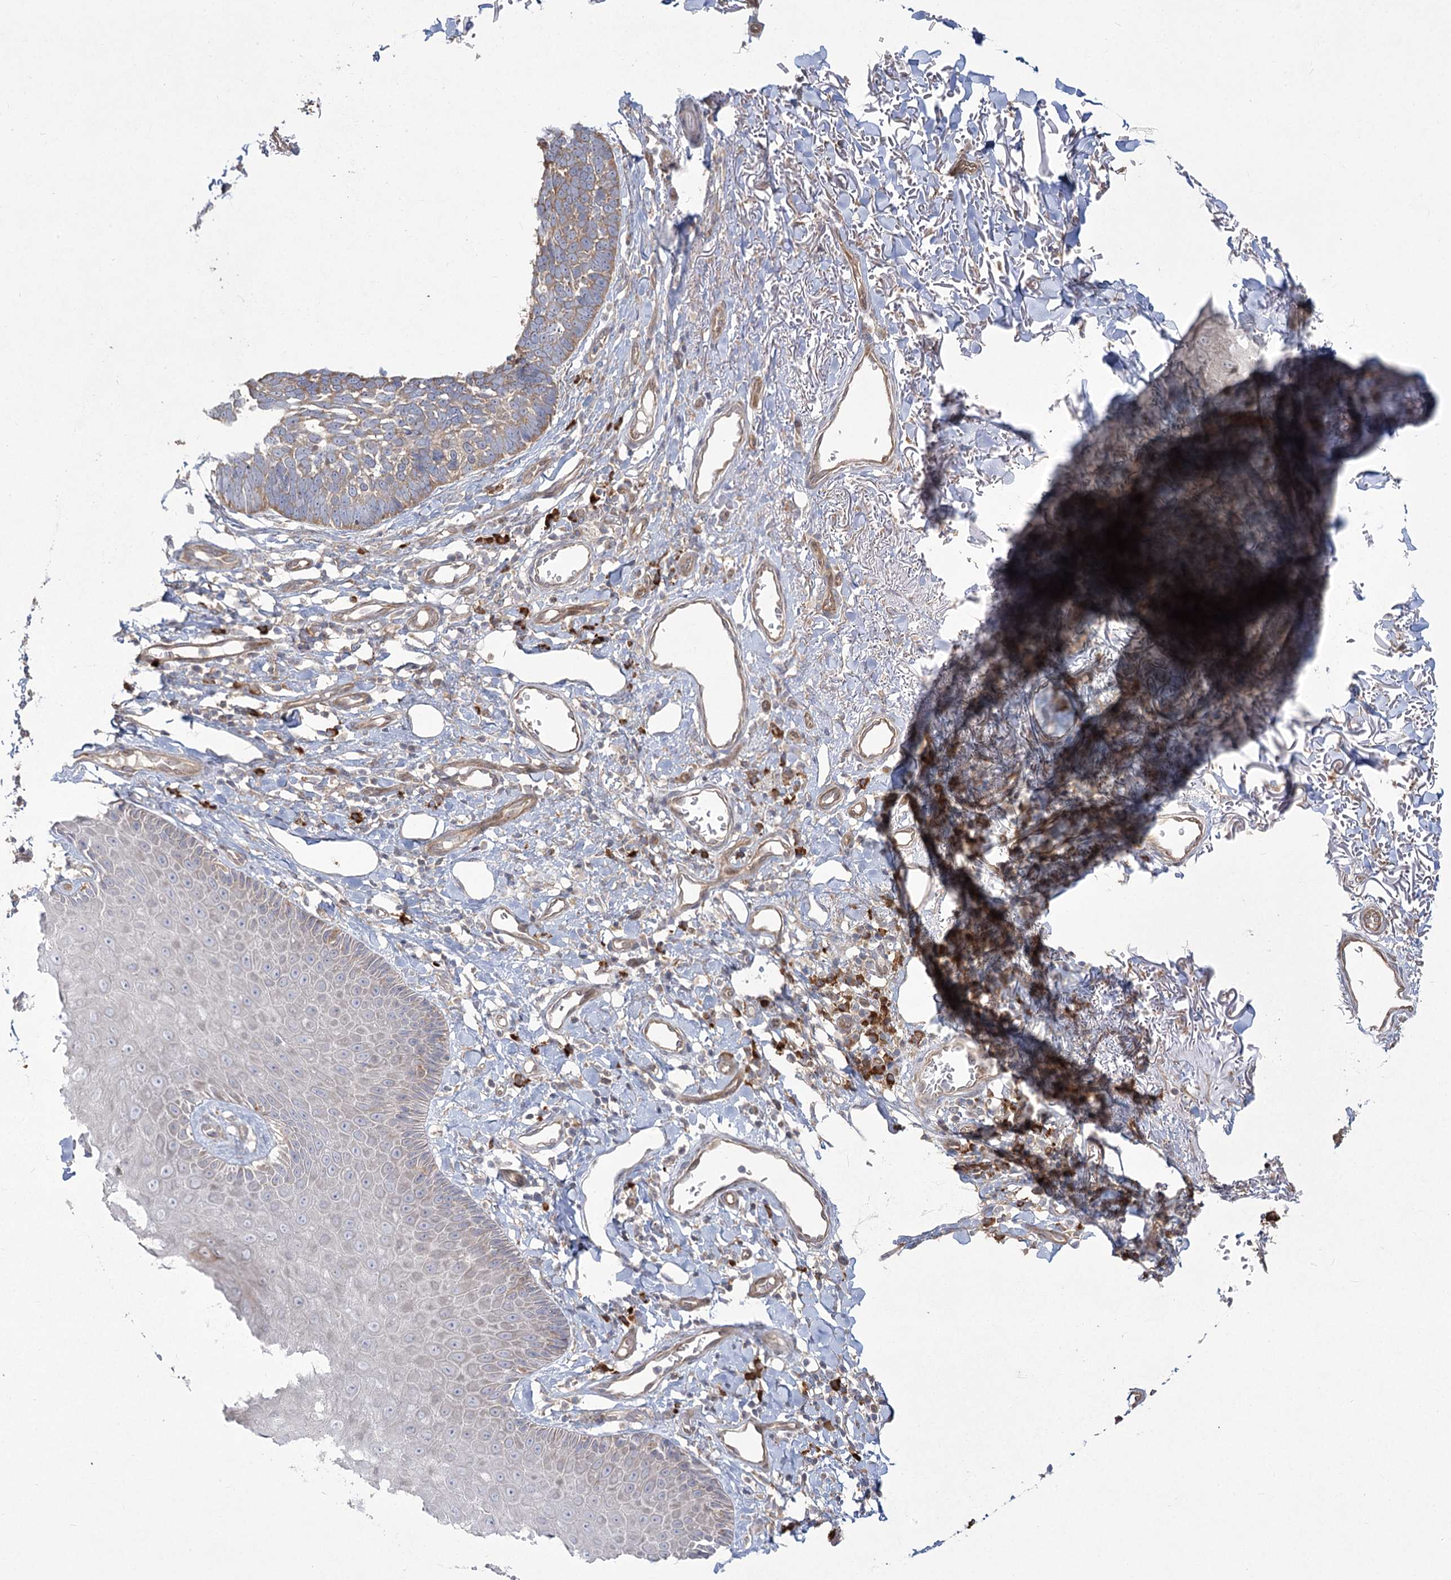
{"staining": {"intensity": "weak", "quantity": ">75%", "location": "cytoplasmic/membranous,nuclear"}, "tissue": "skin cancer", "cell_type": "Tumor cells", "image_type": "cancer", "snomed": [{"axis": "morphology", "description": "Normal tissue, NOS"}, {"axis": "morphology", "description": "Basal cell carcinoma"}, {"axis": "topography", "description": "Skin"}], "caption": "Brown immunohistochemical staining in basal cell carcinoma (skin) shows weak cytoplasmic/membranous and nuclear staining in approximately >75% of tumor cells.", "gene": "CAMTA1", "patient": {"sex": "male", "age": 77}}